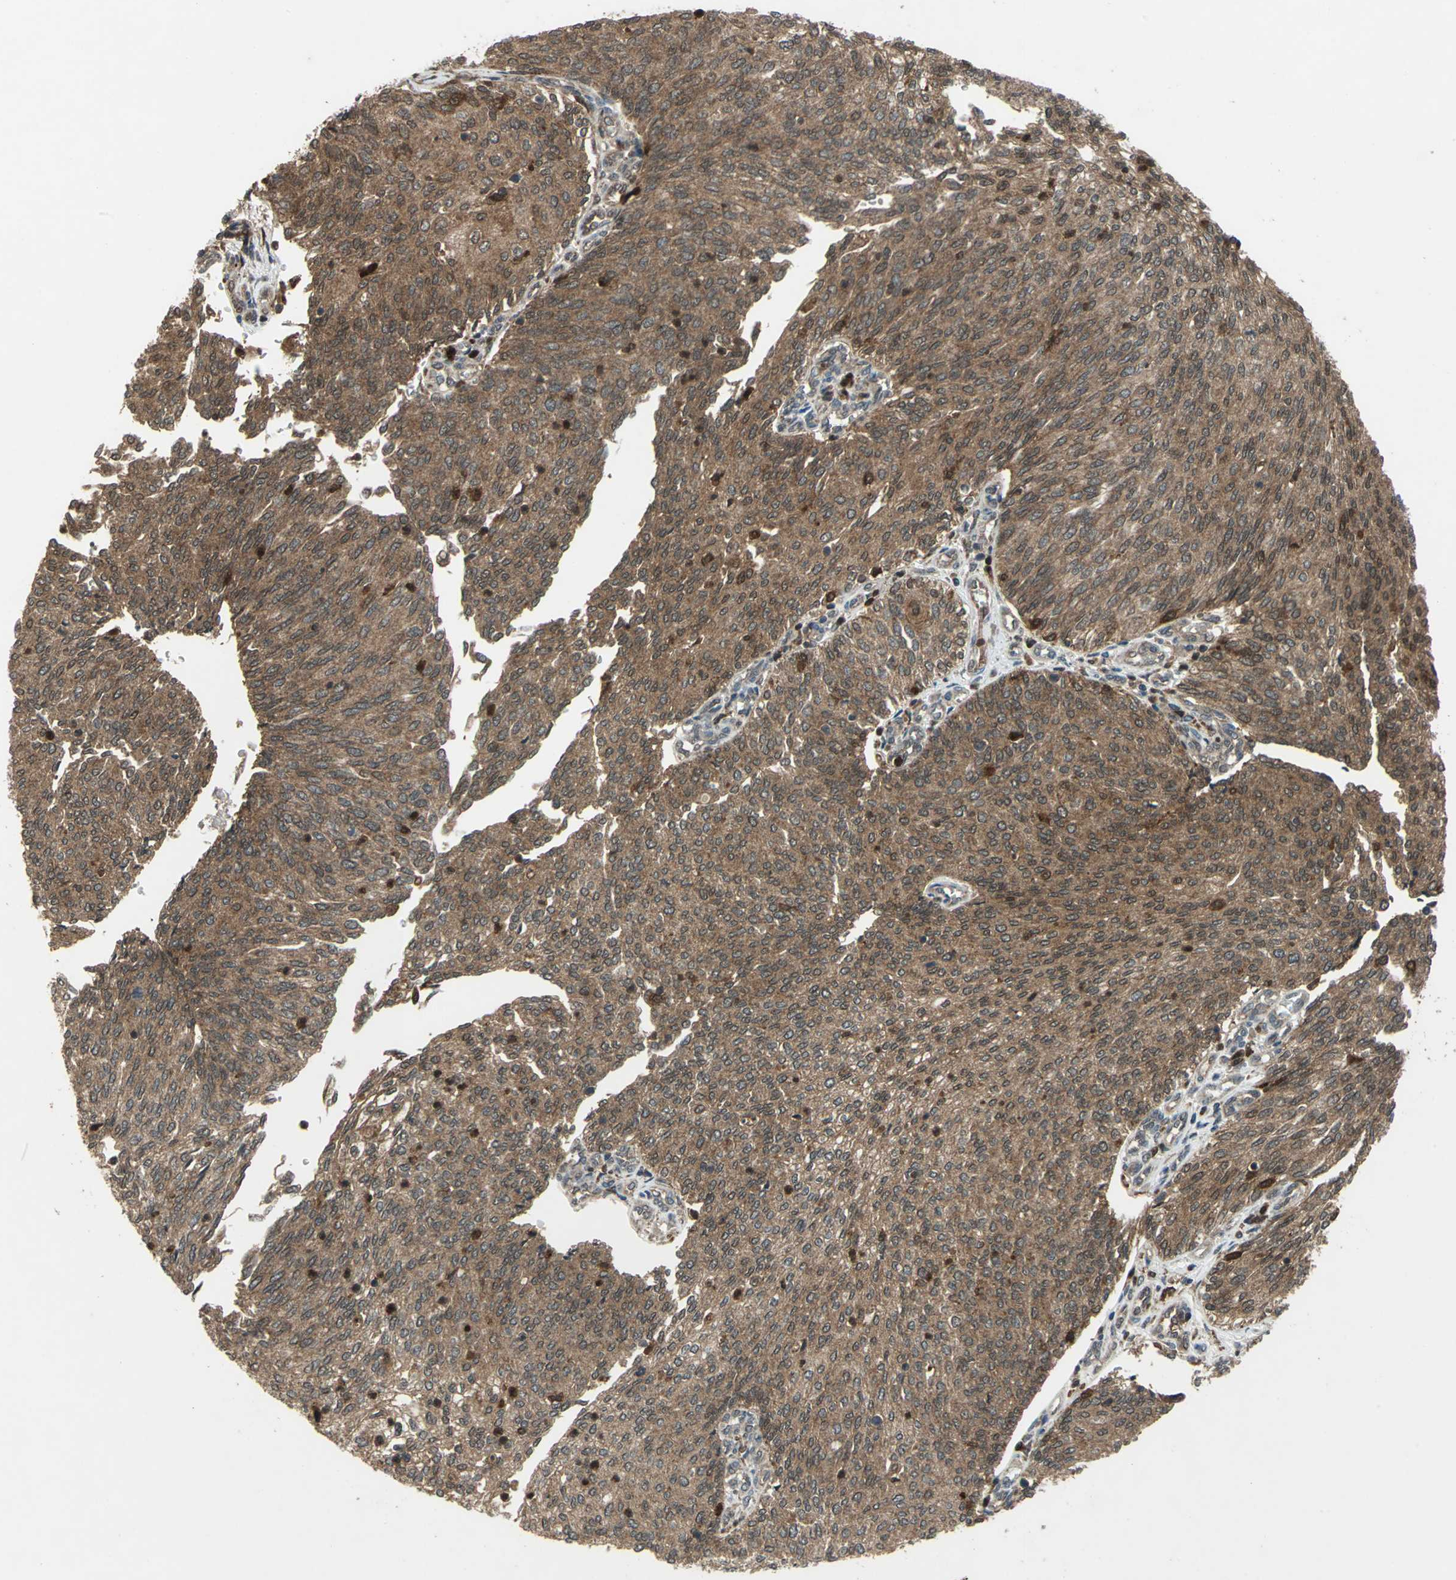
{"staining": {"intensity": "moderate", "quantity": ">75%", "location": "cytoplasmic/membranous"}, "tissue": "urothelial cancer", "cell_type": "Tumor cells", "image_type": "cancer", "snomed": [{"axis": "morphology", "description": "Urothelial carcinoma, Low grade"}, {"axis": "topography", "description": "Urinary bladder"}], "caption": "IHC (DAB) staining of urothelial cancer reveals moderate cytoplasmic/membranous protein expression in about >75% of tumor cells.", "gene": "PYCARD", "patient": {"sex": "female", "age": 79}}